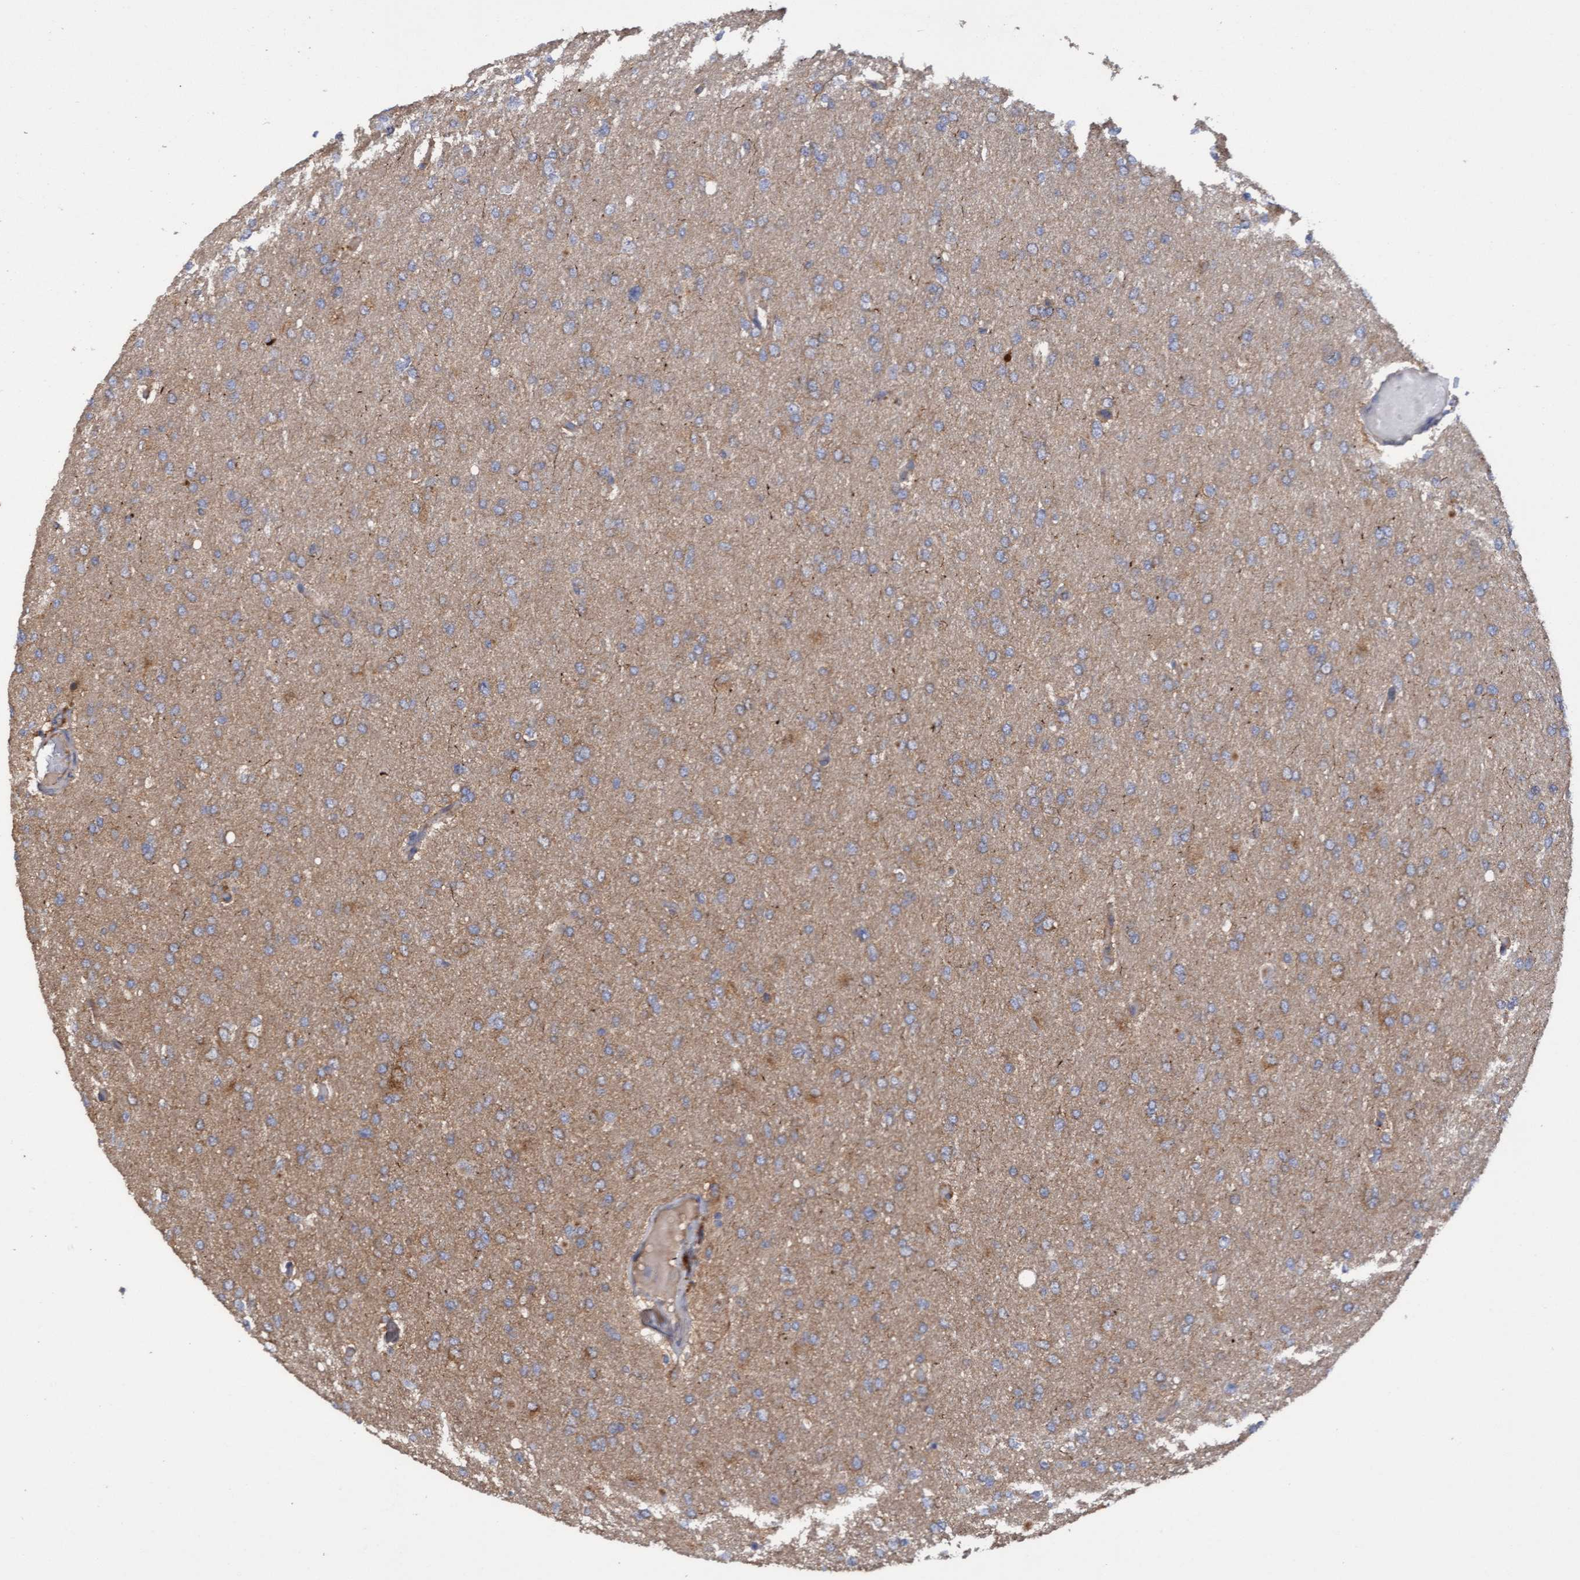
{"staining": {"intensity": "weak", "quantity": ">75%", "location": "cytoplasmic/membranous"}, "tissue": "glioma", "cell_type": "Tumor cells", "image_type": "cancer", "snomed": [{"axis": "morphology", "description": "Glioma, malignant, High grade"}, {"axis": "topography", "description": "Cerebral cortex"}], "caption": "Immunohistochemical staining of glioma reveals weak cytoplasmic/membranous protein staining in about >75% of tumor cells.", "gene": "ITFG1", "patient": {"sex": "female", "age": 36}}